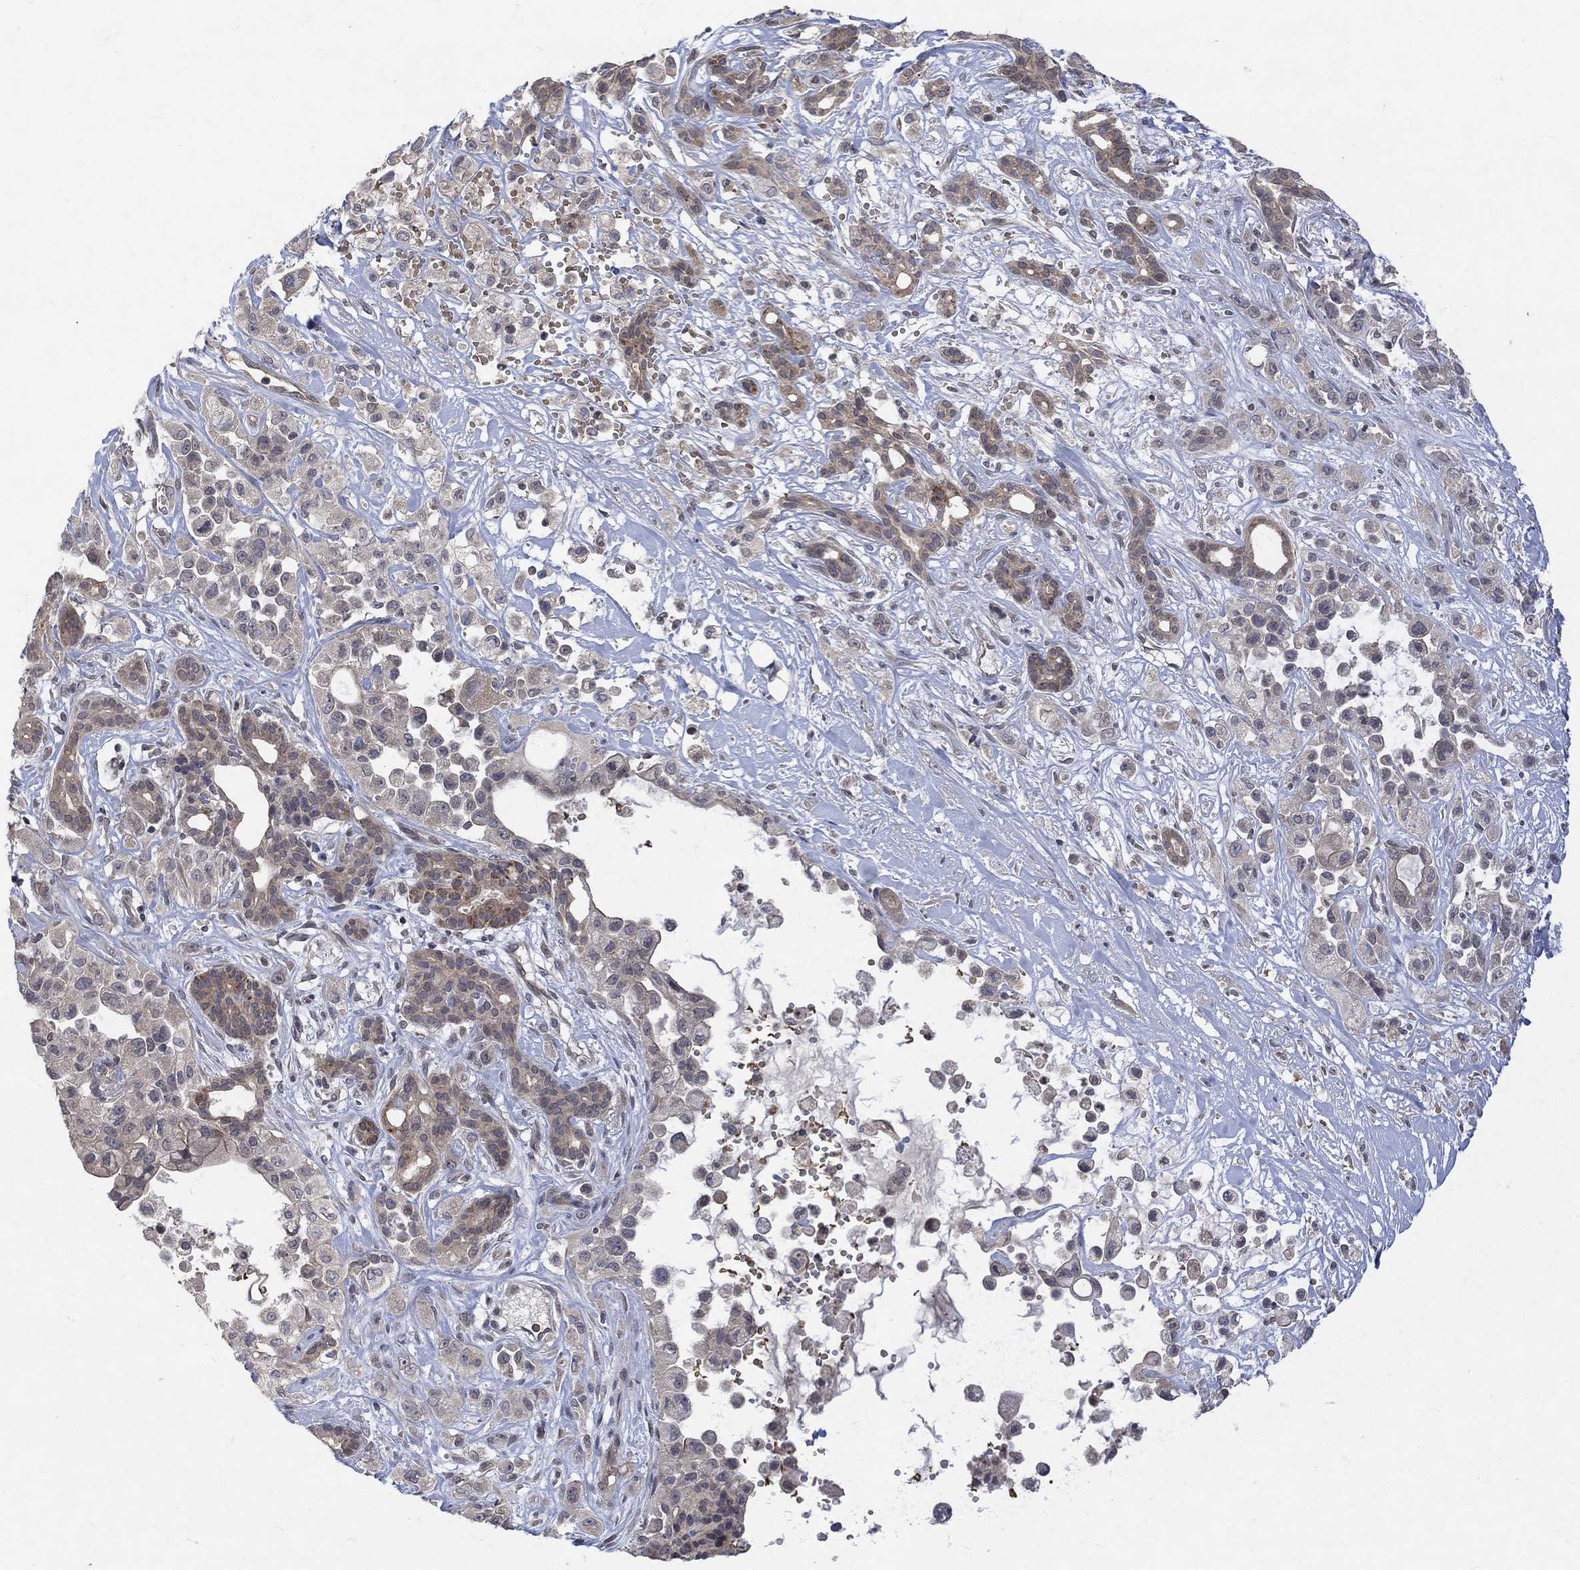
{"staining": {"intensity": "strong", "quantity": "<25%", "location": "cytoplasmic/membranous"}, "tissue": "pancreatic cancer", "cell_type": "Tumor cells", "image_type": "cancer", "snomed": [{"axis": "morphology", "description": "Adenocarcinoma, NOS"}, {"axis": "topography", "description": "Pancreas"}], "caption": "DAB (3,3'-diaminobenzidine) immunohistochemical staining of pancreatic cancer (adenocarcinoma) exhibits strong cytoplasmic/membranous protein staining in about <25% of tumor cells.", "gene": "GRIN2D", "patient": {"sex": "male", "age": 44}}